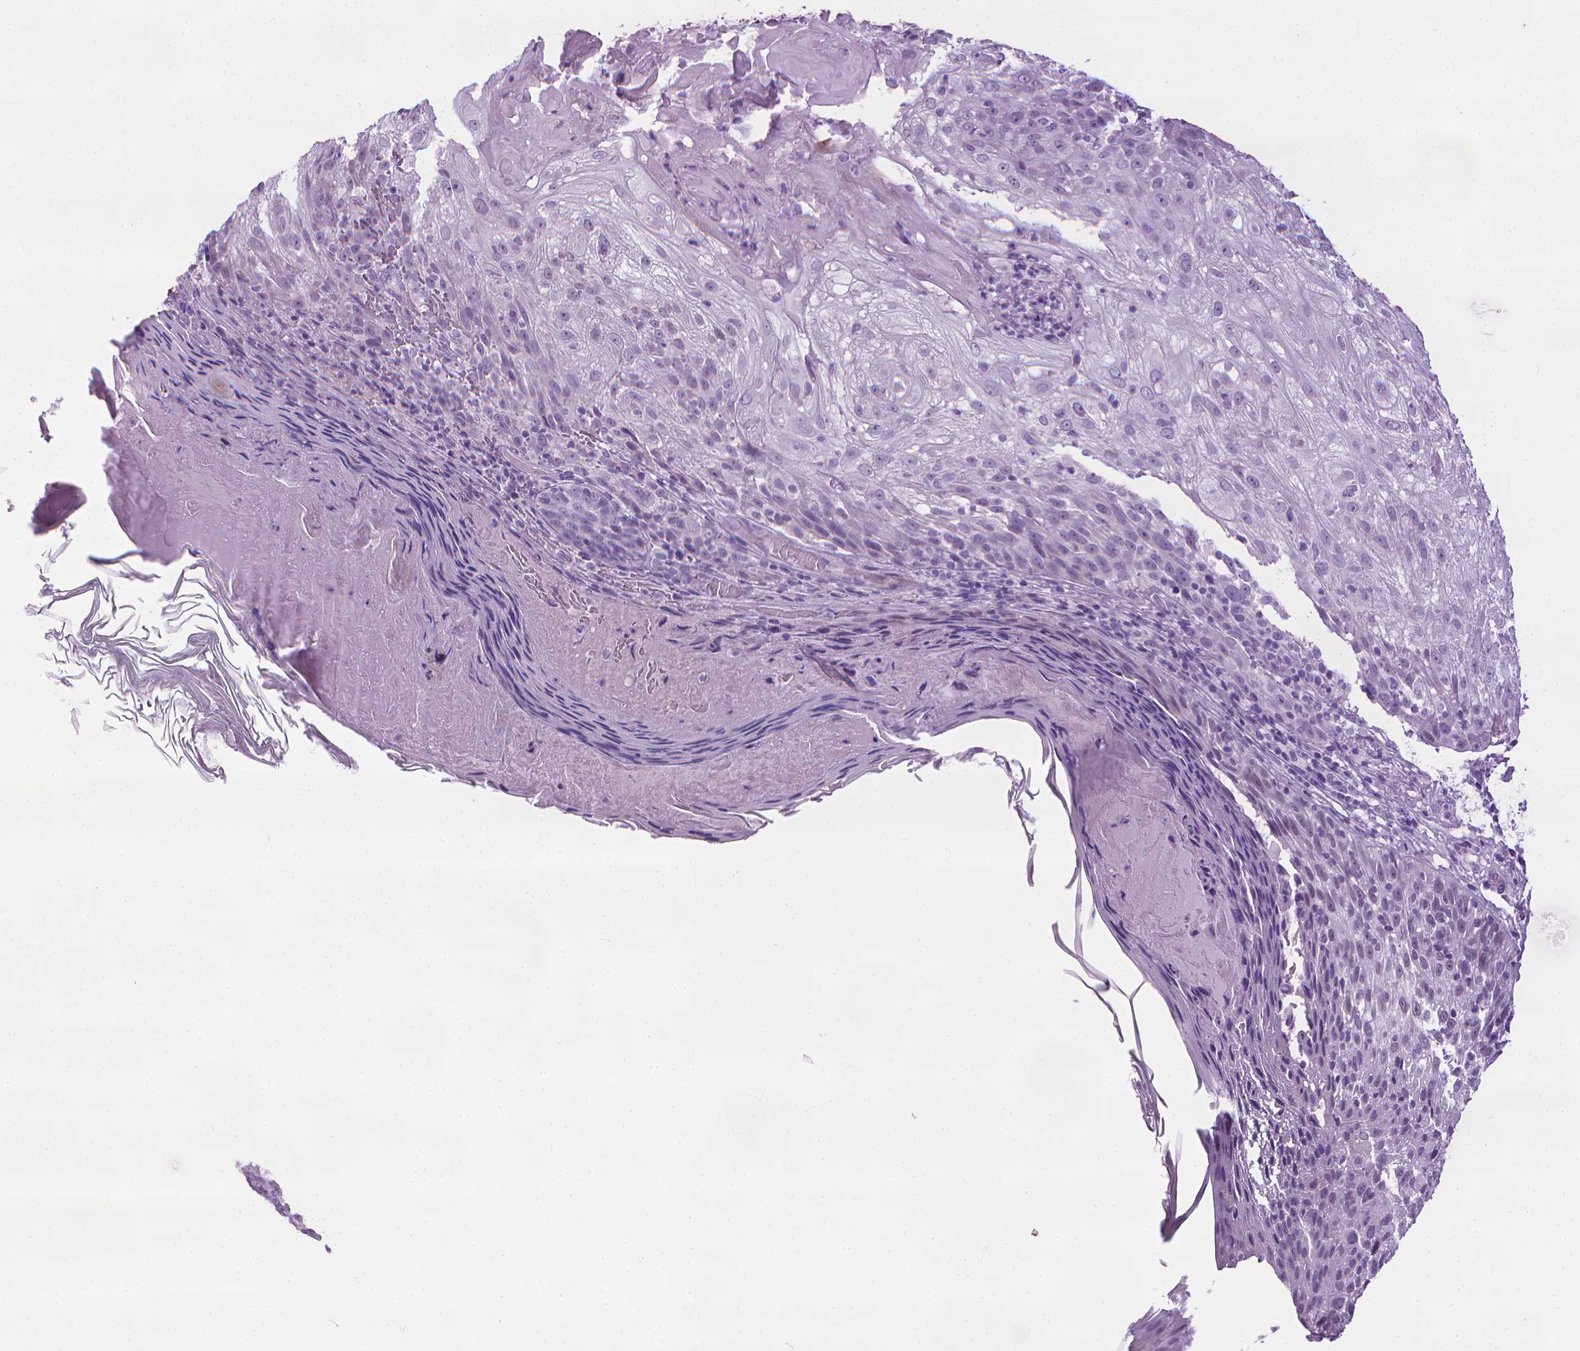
{"staining": {"intensity": "negative", "quantity": "none", "location": "none"}, "tissue": "skin cancer", "cell_type": "Tumor cells", "image_type": "cancer", "snomed": [{"axis": "morphology", "description": "Normal tissue, NOS"}, {"axis": "morphology", "description": "Squamous cell carcinoma, NOS"}, {"axis": "topography", "description": "Skin"}], "caption": "The immunohistochemistry photomicrograph has no significant staining in tumor cells of squamous cell carcinoma (skin) tissue. (Brightfield microscopy of DAB immunohistochemistry at high magnification).", "gene": "DNAI7", "patient": {"sex": "female", "age": 83}}